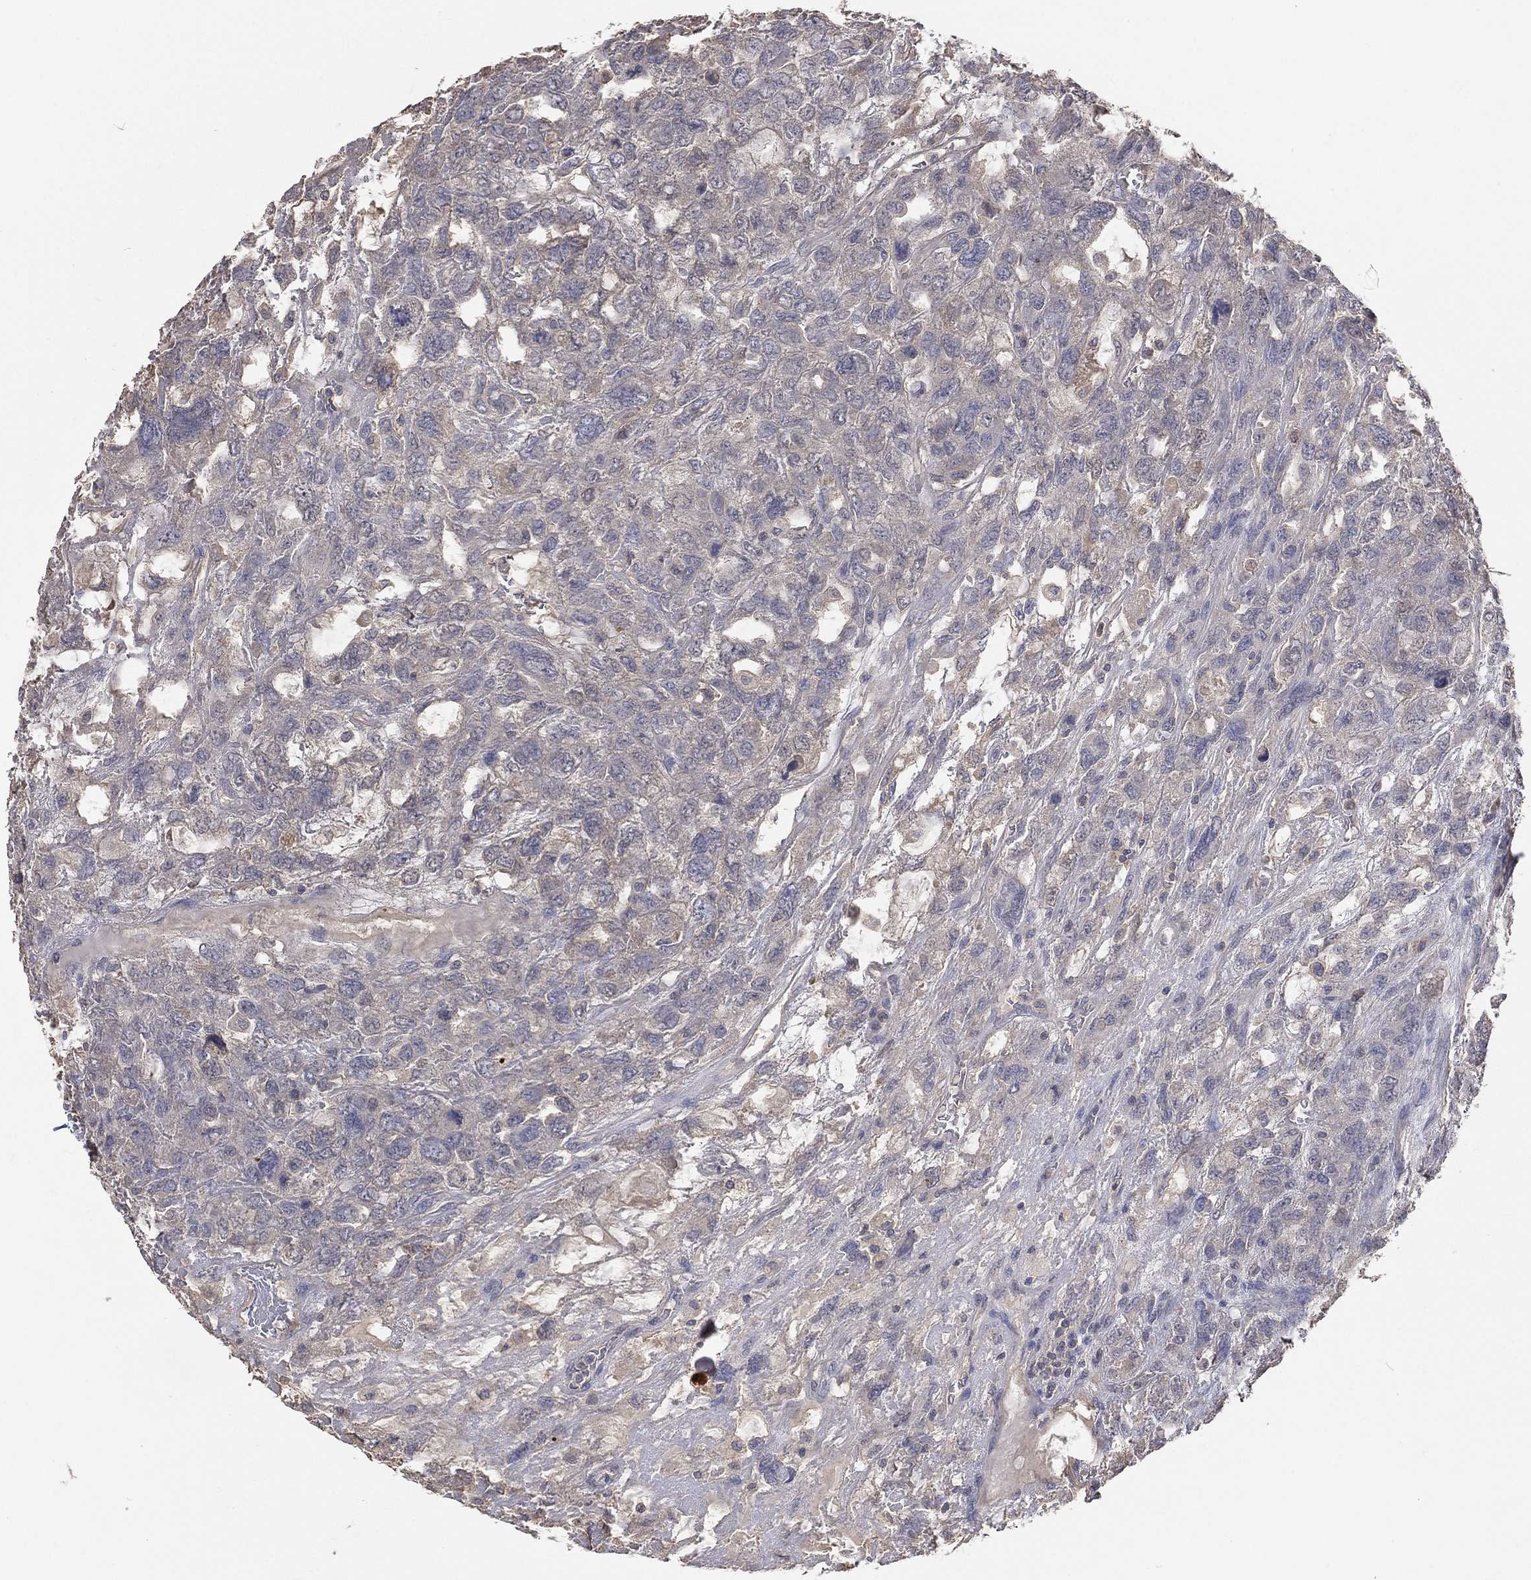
{"staining": {"intensity": "negative", "quantity": "none", "location": "none"}, "tissue": "testis cancer", "cell_type": "Tumor cells", "image_type": "cancer", "snomed": [{"axis": "morphology", "description": "Seminoma, NOS"}, {"axis": "topography", "description": "Testis"}], "caption": "The histopathology image displays no staining of tumor cells in testis seminoma. (DAB (3,3'-diaminobenzidine) immunohistochemistry with hematoxylin counter stain).", "gene": "SNAP25", "patient": {"sex": "male", "age": 52}}